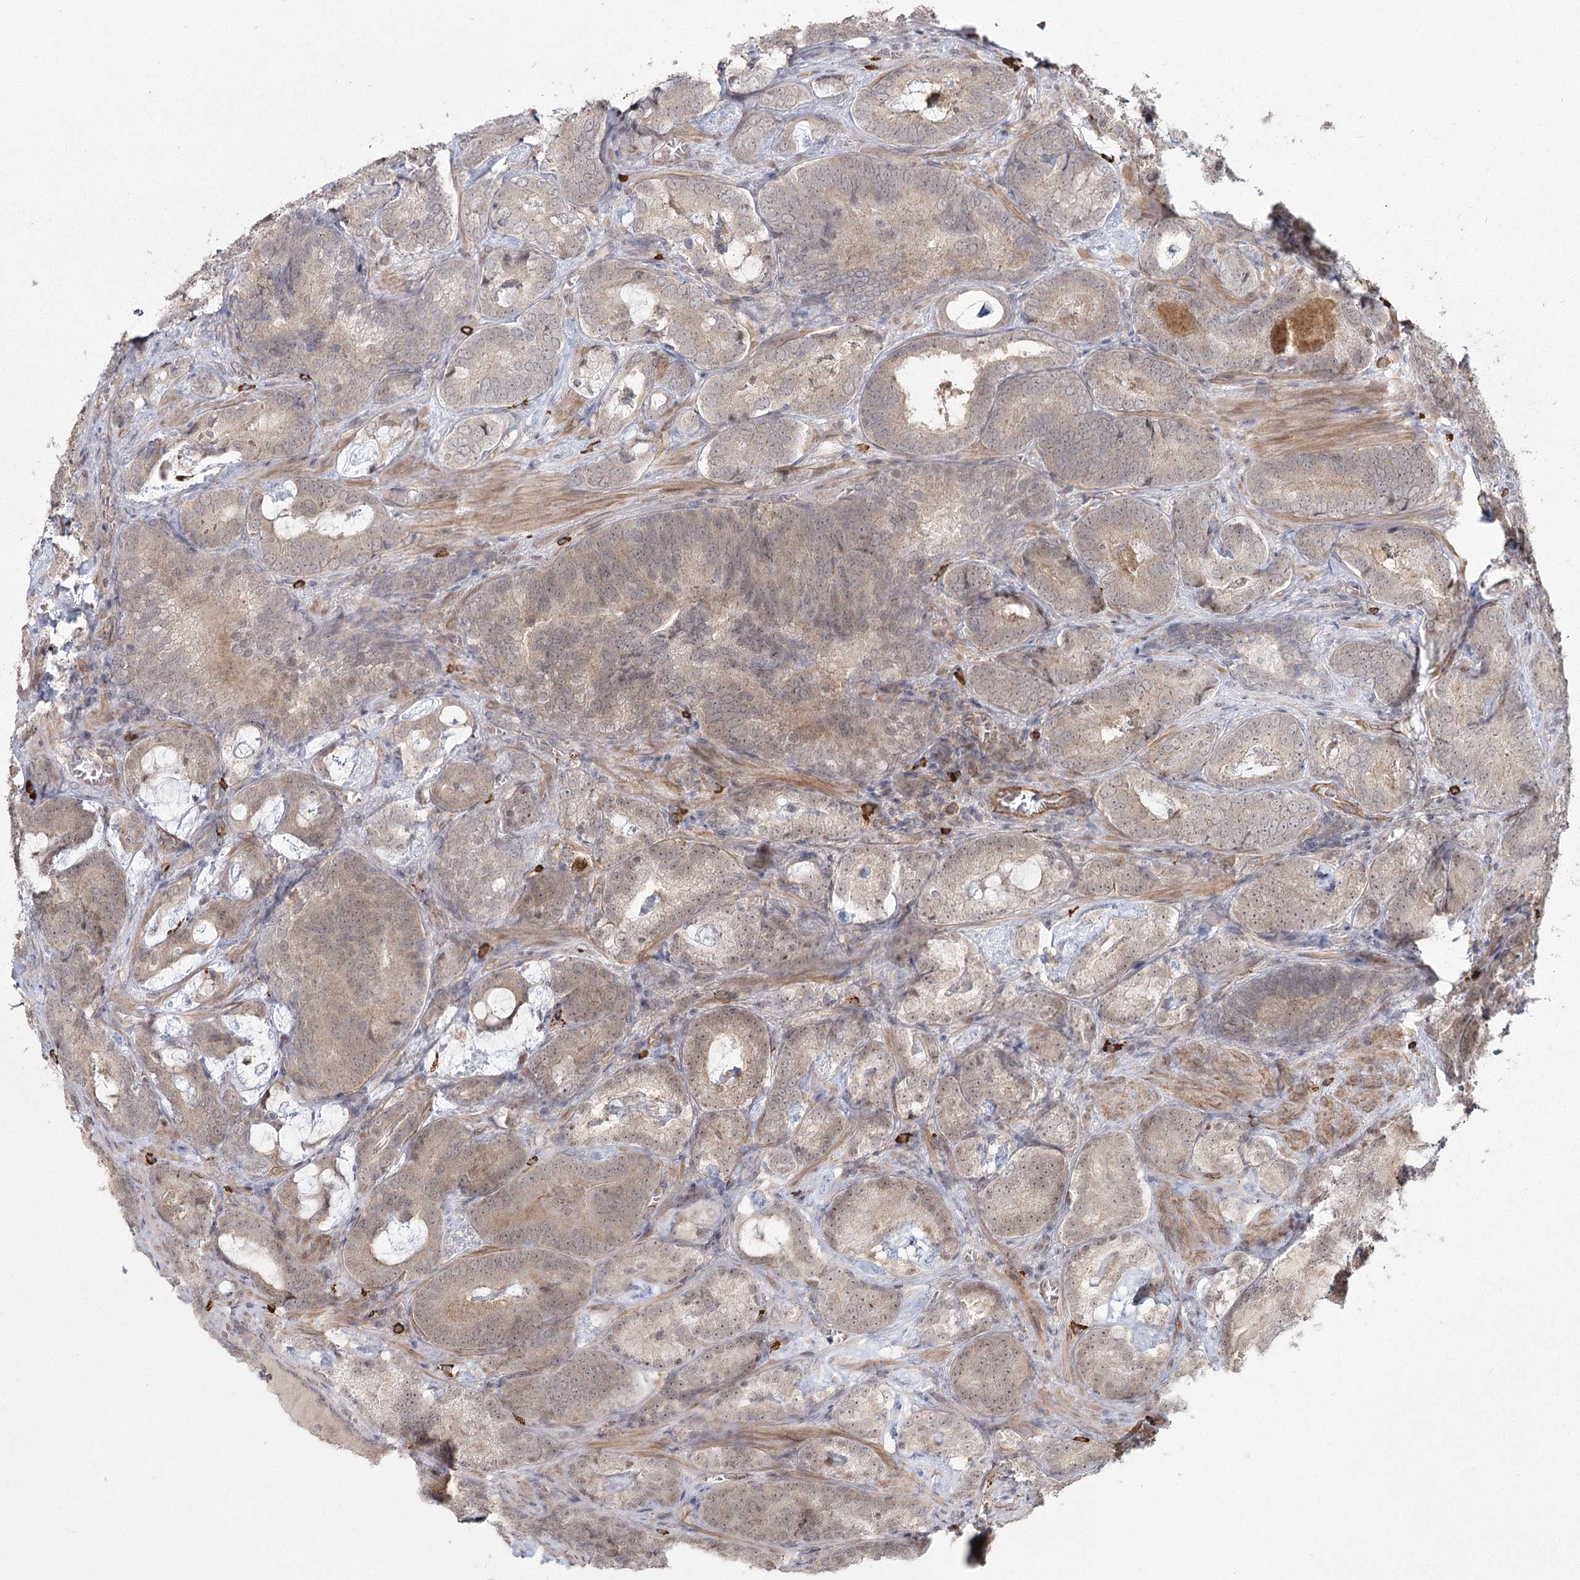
{"staining": {"intensity": "weak", "quantity": ">75%", "location": "cytoplasmic/membranous"}, "tissue": "prostate cancer", "cell_type": "Tumor cells", "image_type": "cancer", "snomed": [{"axis": "morphology", "description": "Adenocarcinoma, Low grade"}, {"axis": "topography", "description": "Prostate"}], "caption": "Immunohistochemical staining of low-grade adenocarcinoma (prostate) exhibits weak cytoplasmic/membranous protein staining in approximately >75% of tumor cells.", "gene": "AP2M1", "patient": {"sex": "male", "age": 60}}